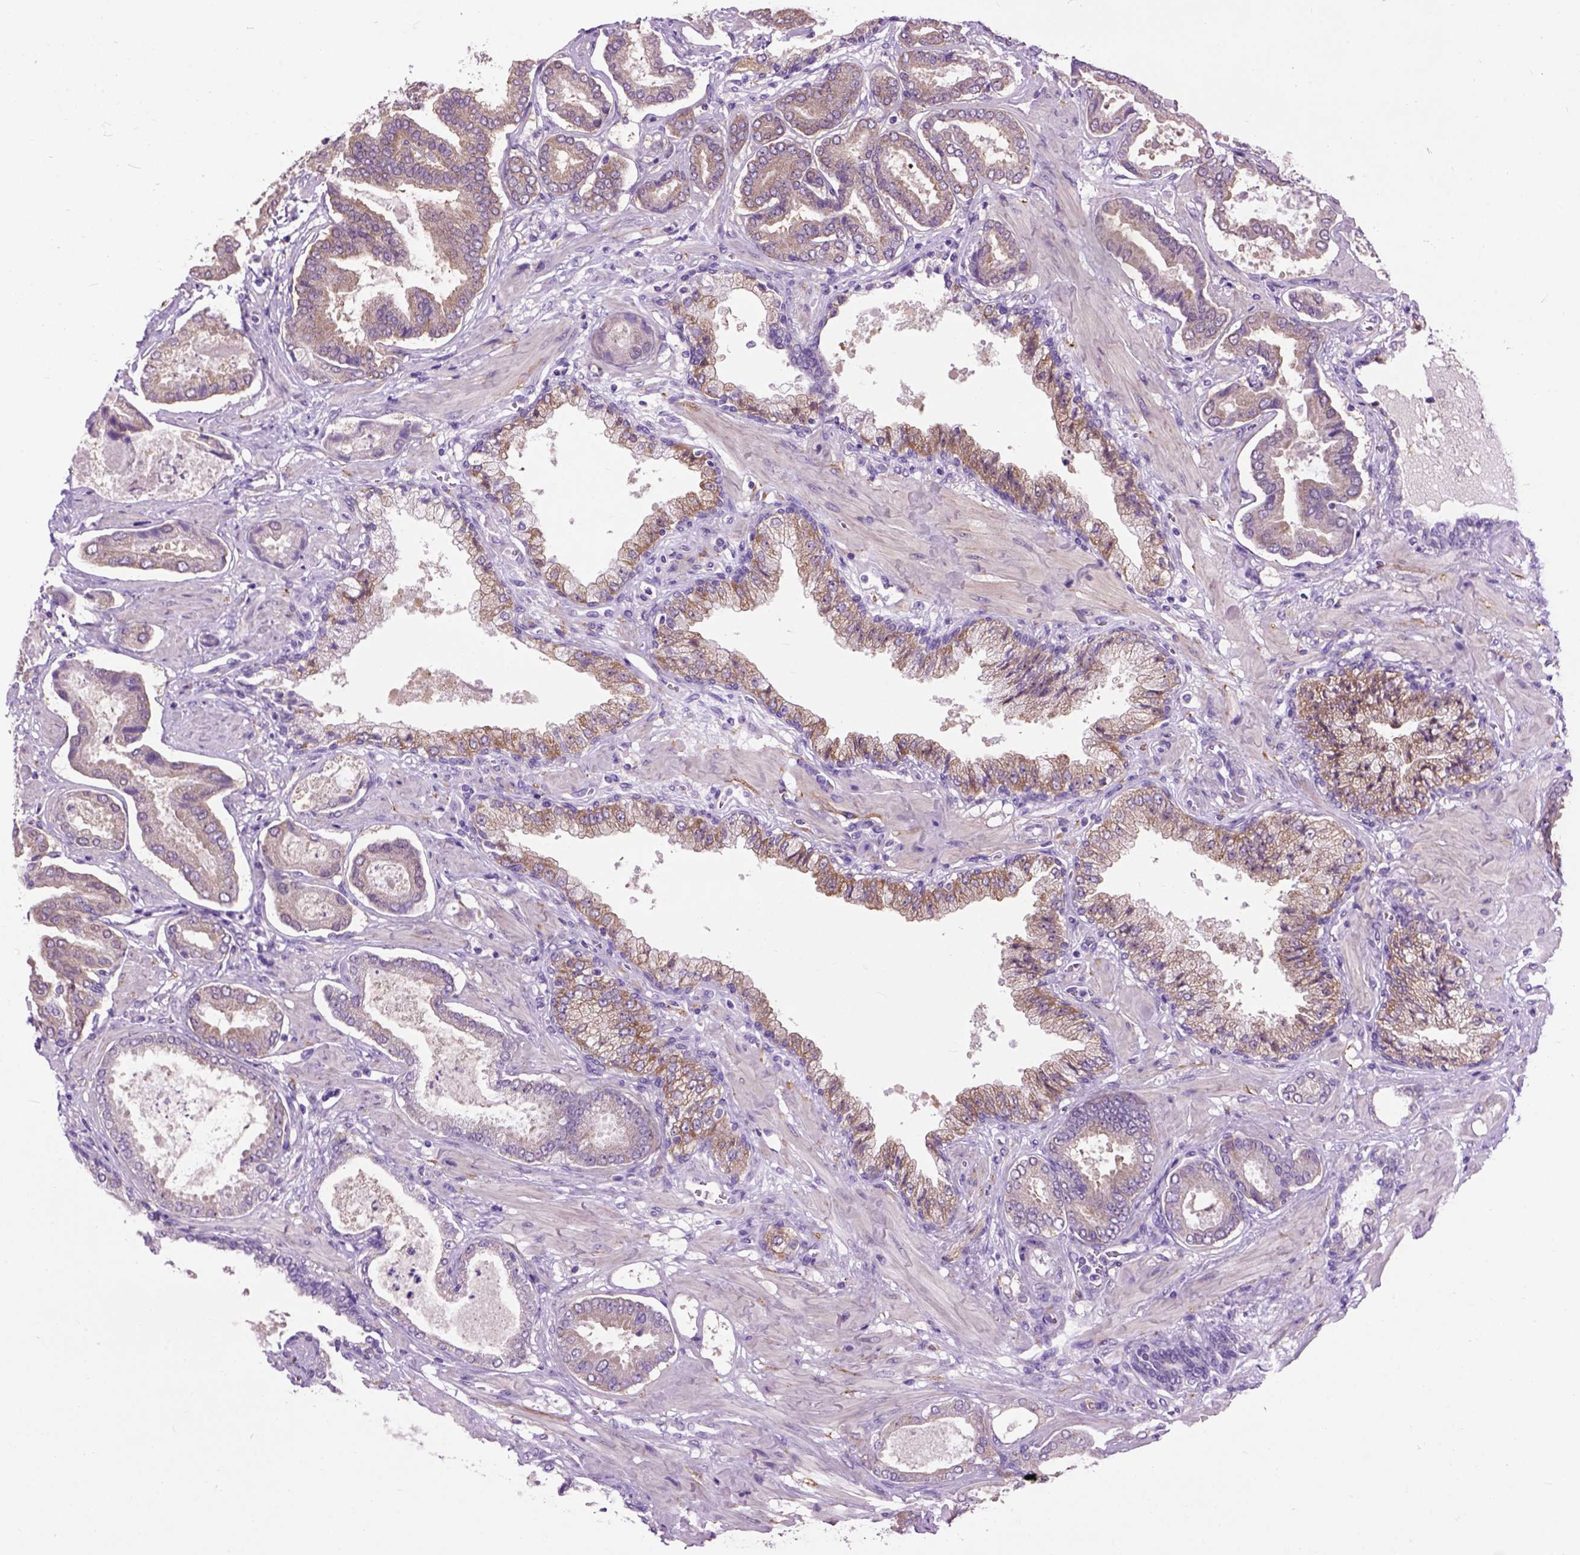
{"staining": {"intensity": "moderate", "quantity": ">75%", "location": "cytoplasmic/membranous"}, "tissue": "prostate cancer", "cell_type": "Tumor cells", "image_type": "cancer", "snomed": [{"axis": "morphology", "description": "Adenocarcinoma, NOS"}, {"axis": "topography", "description": "Prostate"}], "caption": "Tumor cells display medium levels of moderate cytoplasmic/membranous positivity in about >75% of cells in human prostate adenocarcinoma.", "gene": "MAPT", "patient": {"sex": "male", "age": 64}}